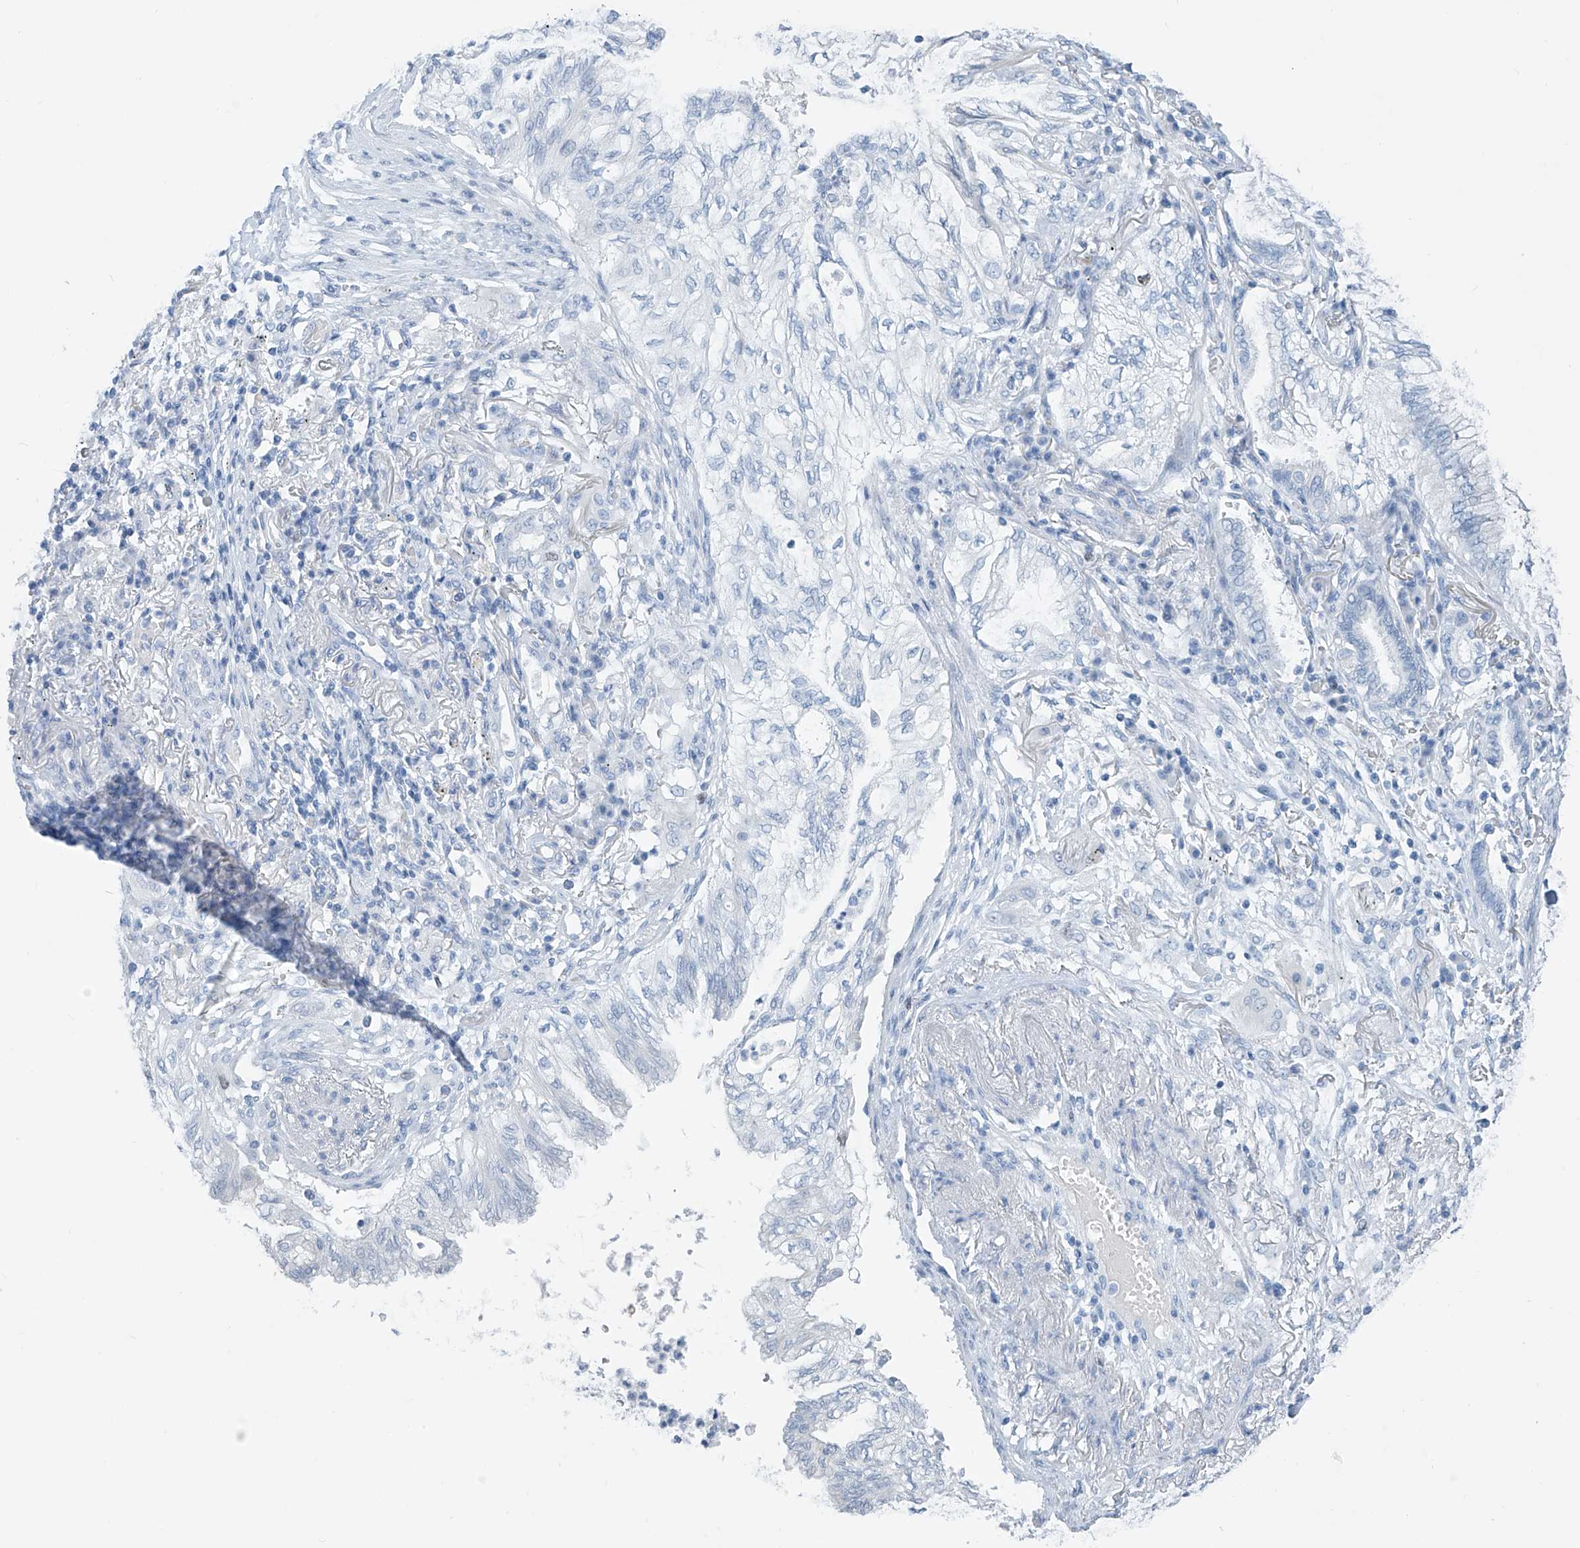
{"staining": {"intensity": "negative", "quantity": "none", "location": "none"}, "tissue": "lung cancer", "cell_type": "Tumor cells", "image_type": "cancer", "snomed": [{"axis": "morphology", "description": "Adenocarcinoma, NOS"}, {"axis": "topography", "description": "Lung"}], "caption": "A high-resolution histopathology image shows immunohistochemistry staining of lung cancer, which displays no significant positivity in tumor cells.", "gene": "SGO2", "patient": {"sex": "female", "age": 70}}